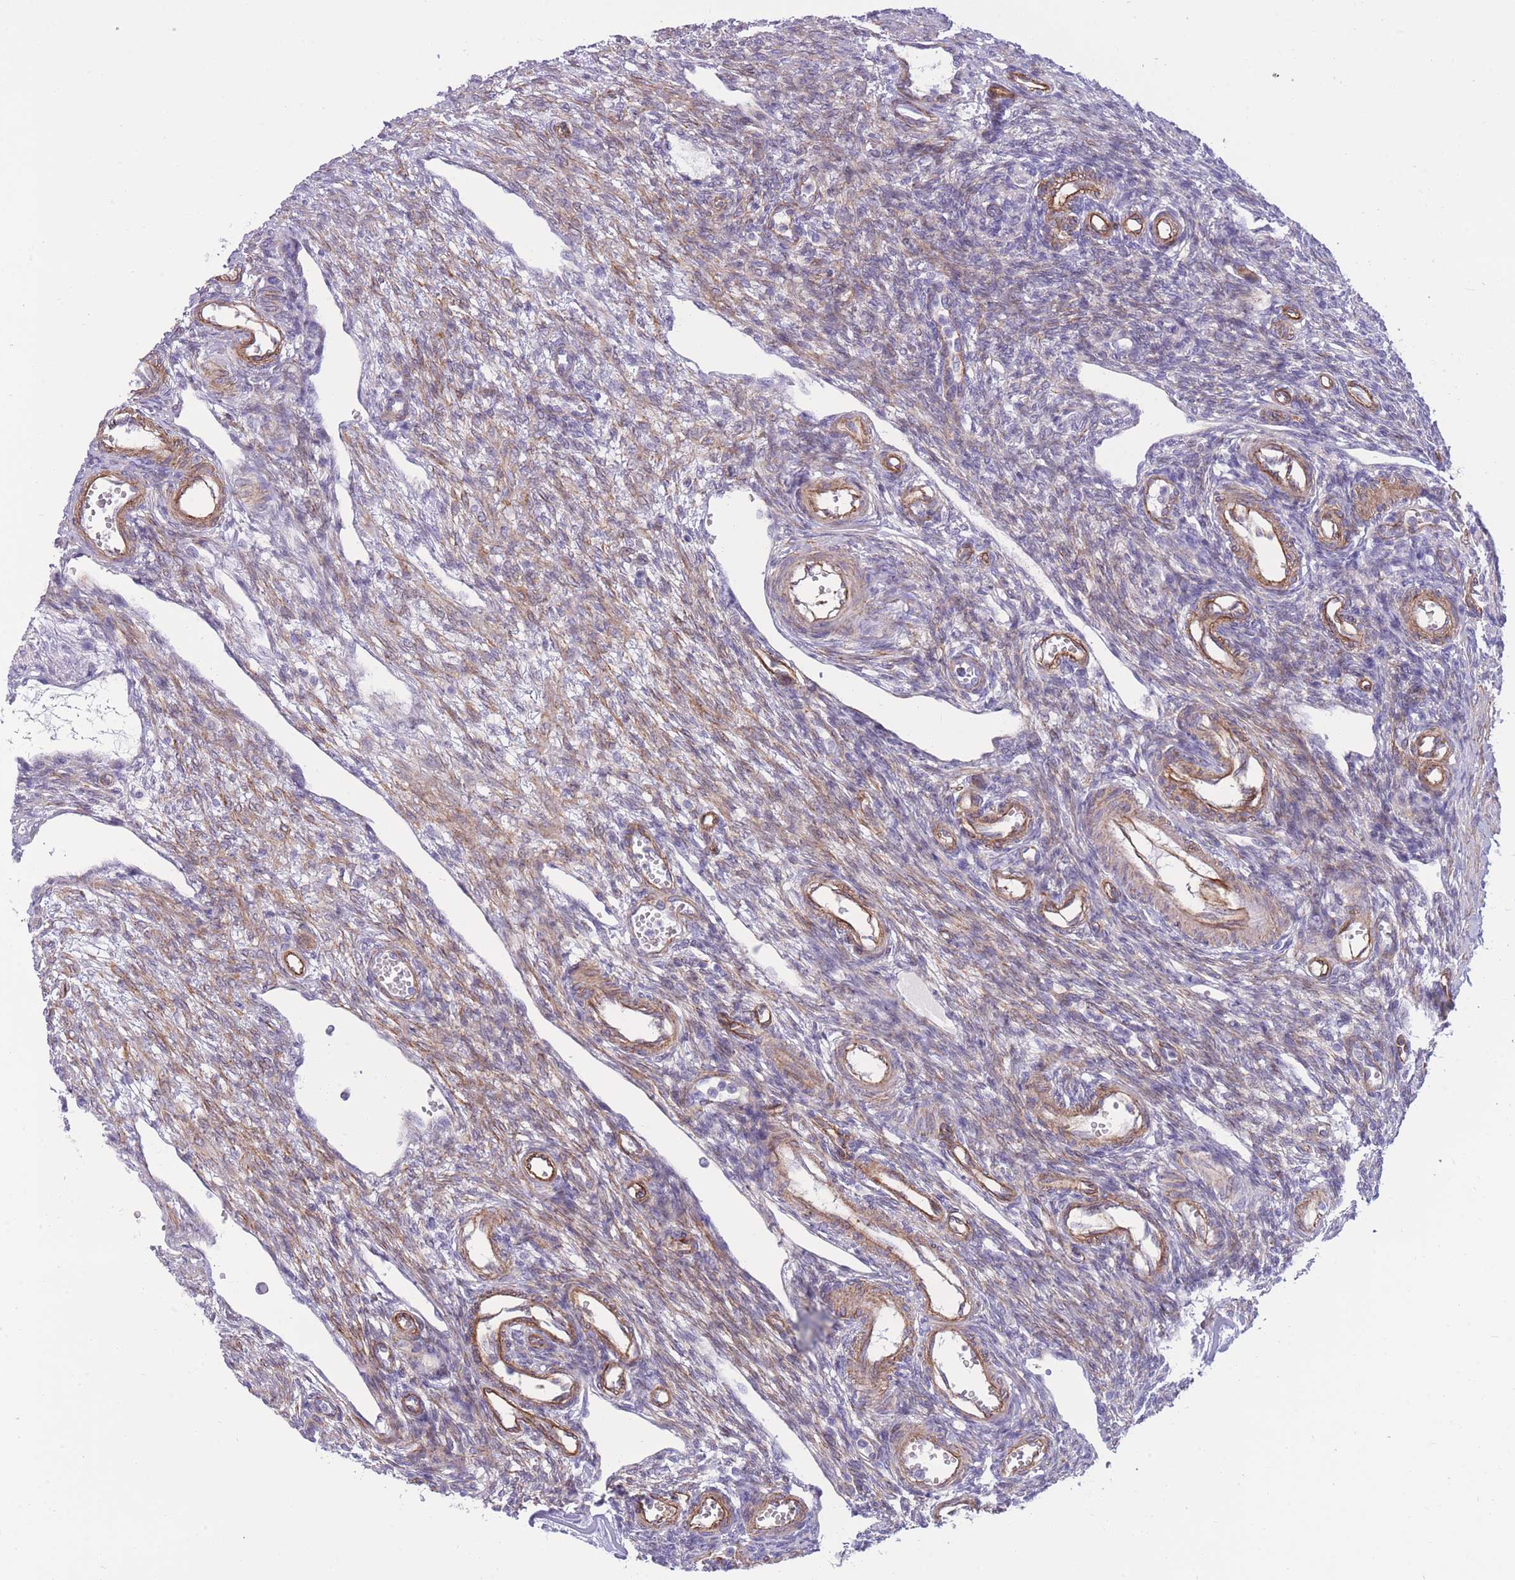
{"staining": {"intensity": "moderate", "quantity": ">75%", "location": "cytoplasmic/membranous"}, "tissue": "ovary", "cell_type": "Follicle cells", "image_type": "normal", "snomed": [{"axis": "morphology", "description": "Normal tissue, NOS"}, {"axis": "morphology", "description": "Cyst, NOS"}, {"axis": "topography", "description": "Ovary"}], "caption": "Immunohistochemical staining of normal human ovary reveals medium levels of moderate cytoplasmic/membranous expression in about >75% of follicle cells.", "gene": "RGS11", "patient": {"sex": "female", "age": 33}}